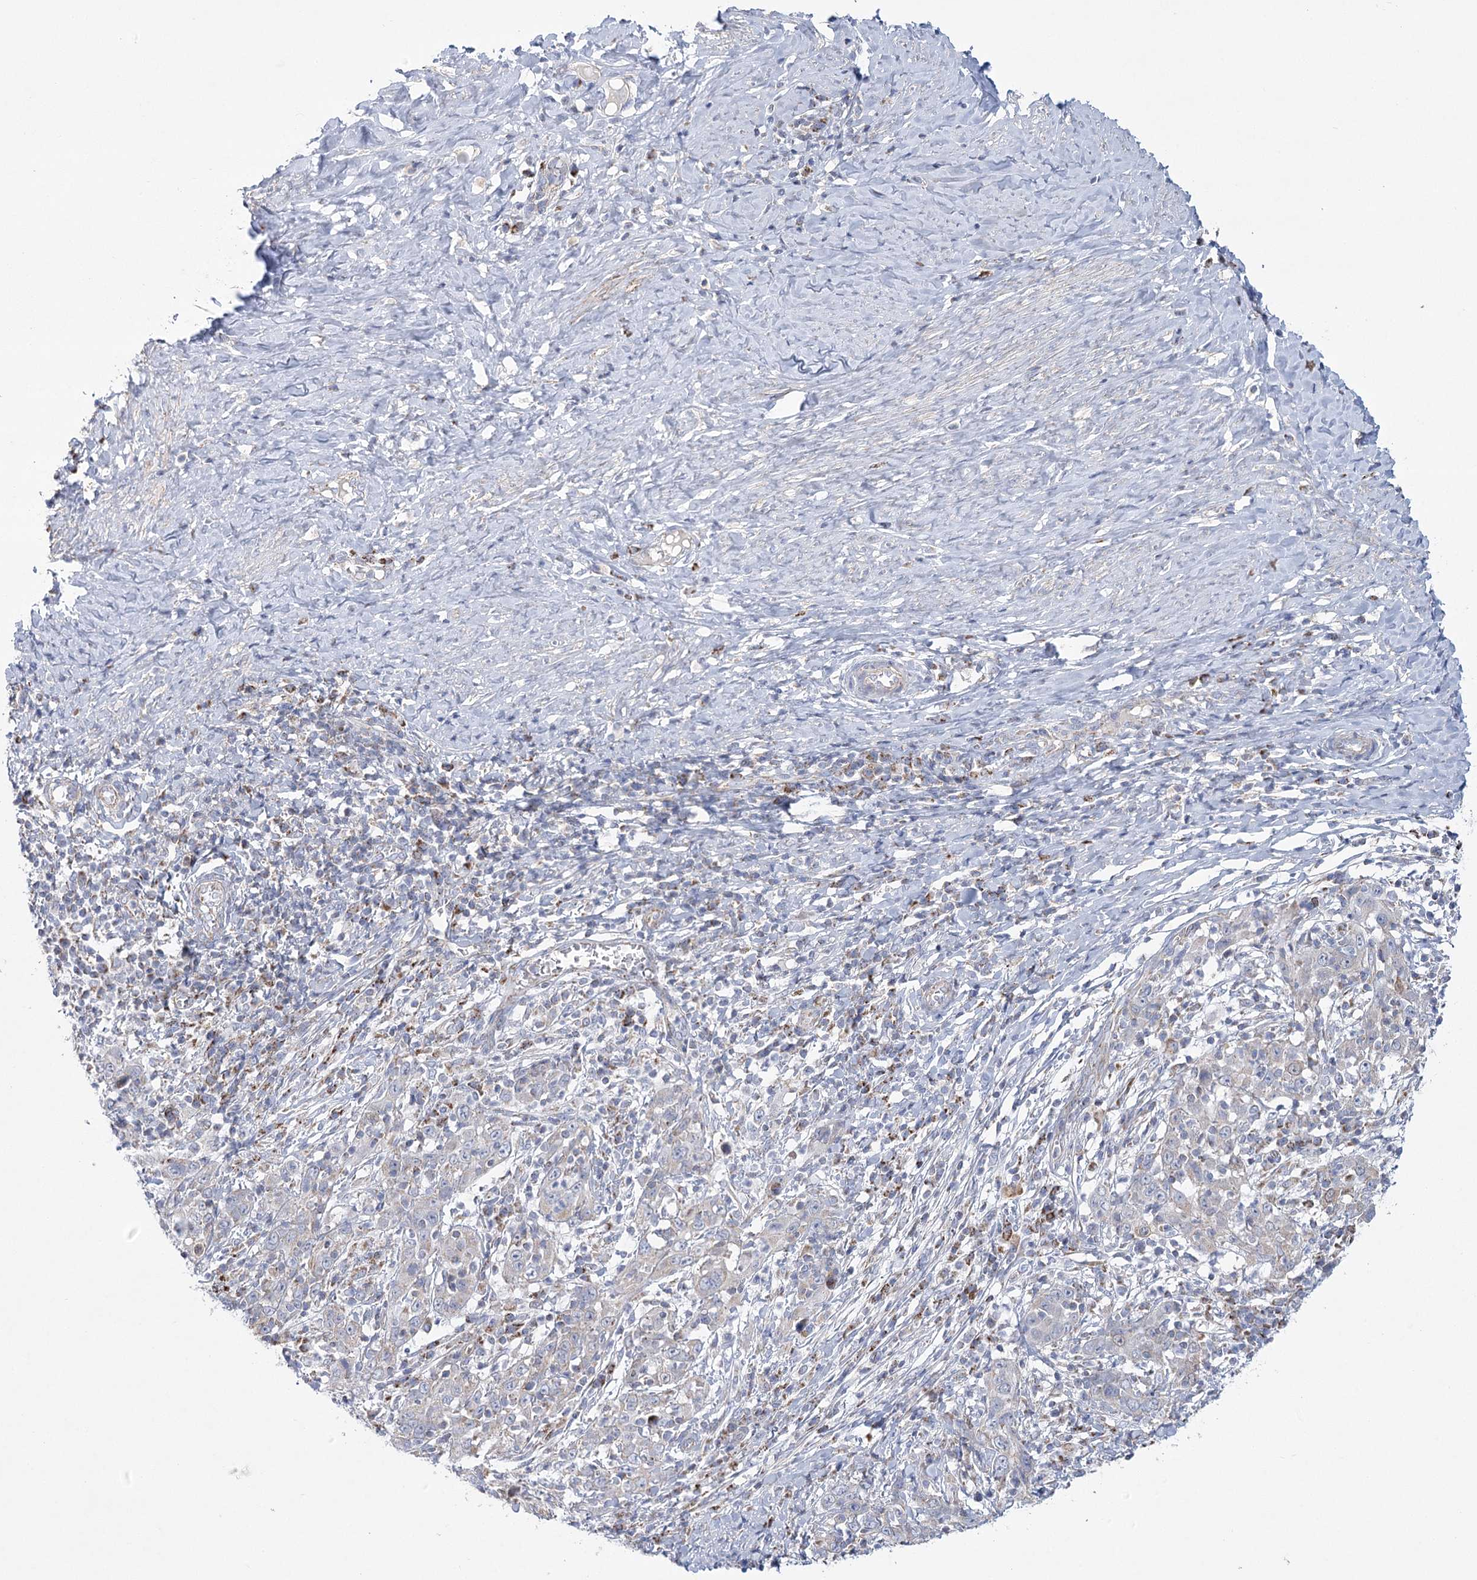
{"staining": {"intensity": "negative", "quantity": "none", "location": "none"}, "tissue": "cervical cancer", "cell_type": "Tumor cells", "image_type": "cancer", "snomed": [{"axis": "morphology", "description": "Squamous cell carcinoma, NOS"}, {"axis": "topography", "description": "Cervix"}], "caption": "A micrograph of human cervical cancer (squamous cell carcinoma) is negative for staining in tumor cells.", "gene": "SNX7", "patient": {"sex": "female", "age": 46}}